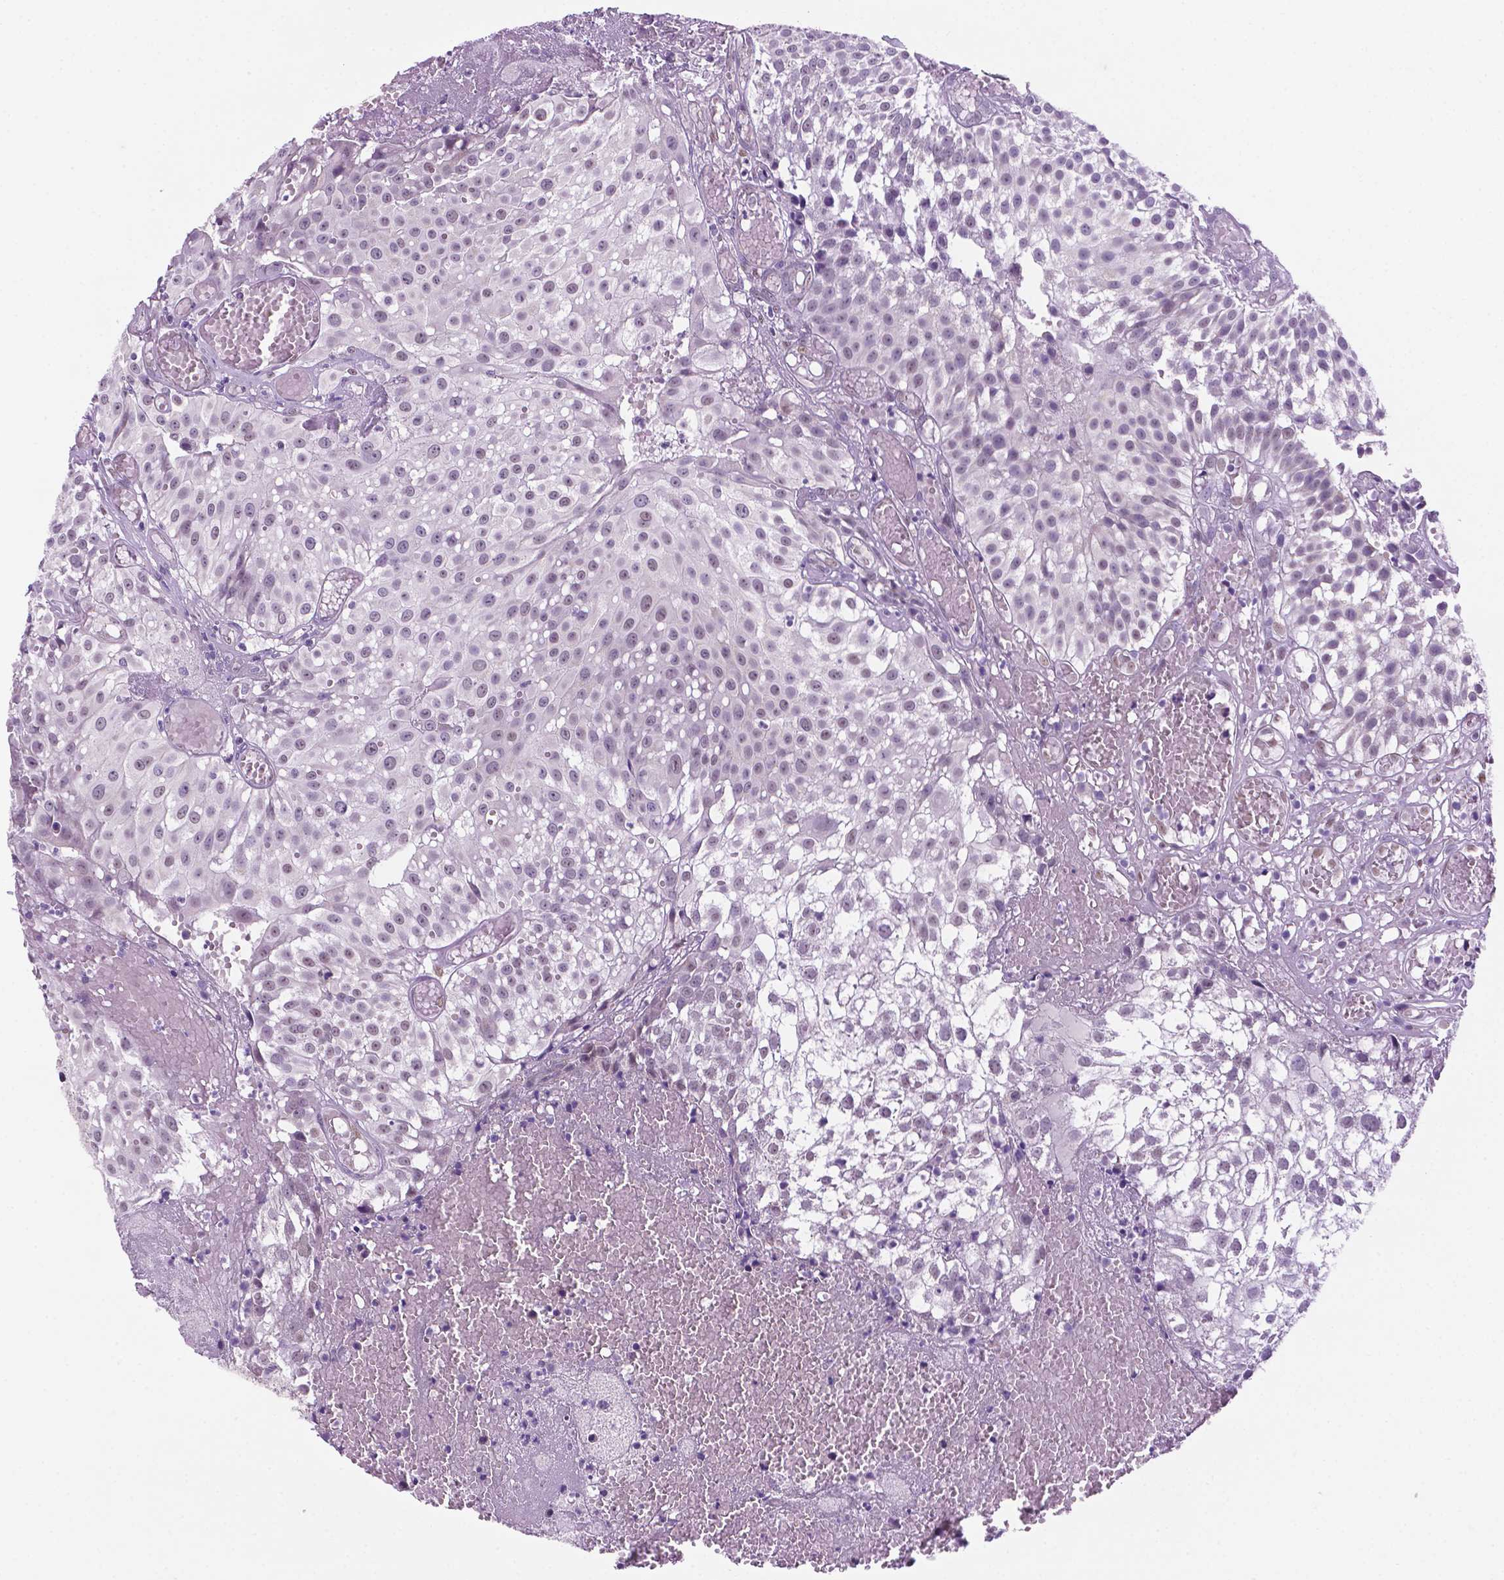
{"staining": {"intensity": "weak", "quantity": "<25%", "location": "nuclear"}, "tissue": "urothelial cancer", "cell_type": "Tumor cells", "image_type": "cancer", "snomed": [{"axis": "morphology", "description": "Urothelial carcinoma, Low grade"}, {"axis": "topography", "description": "Urinary bladder"}], "caption": "Immunohistochemical staining of urothelial cancer exhibits no significant staining in tumor cells.", "gene": "C18orf21", "patient": {"sex": "male", "age": 79}}